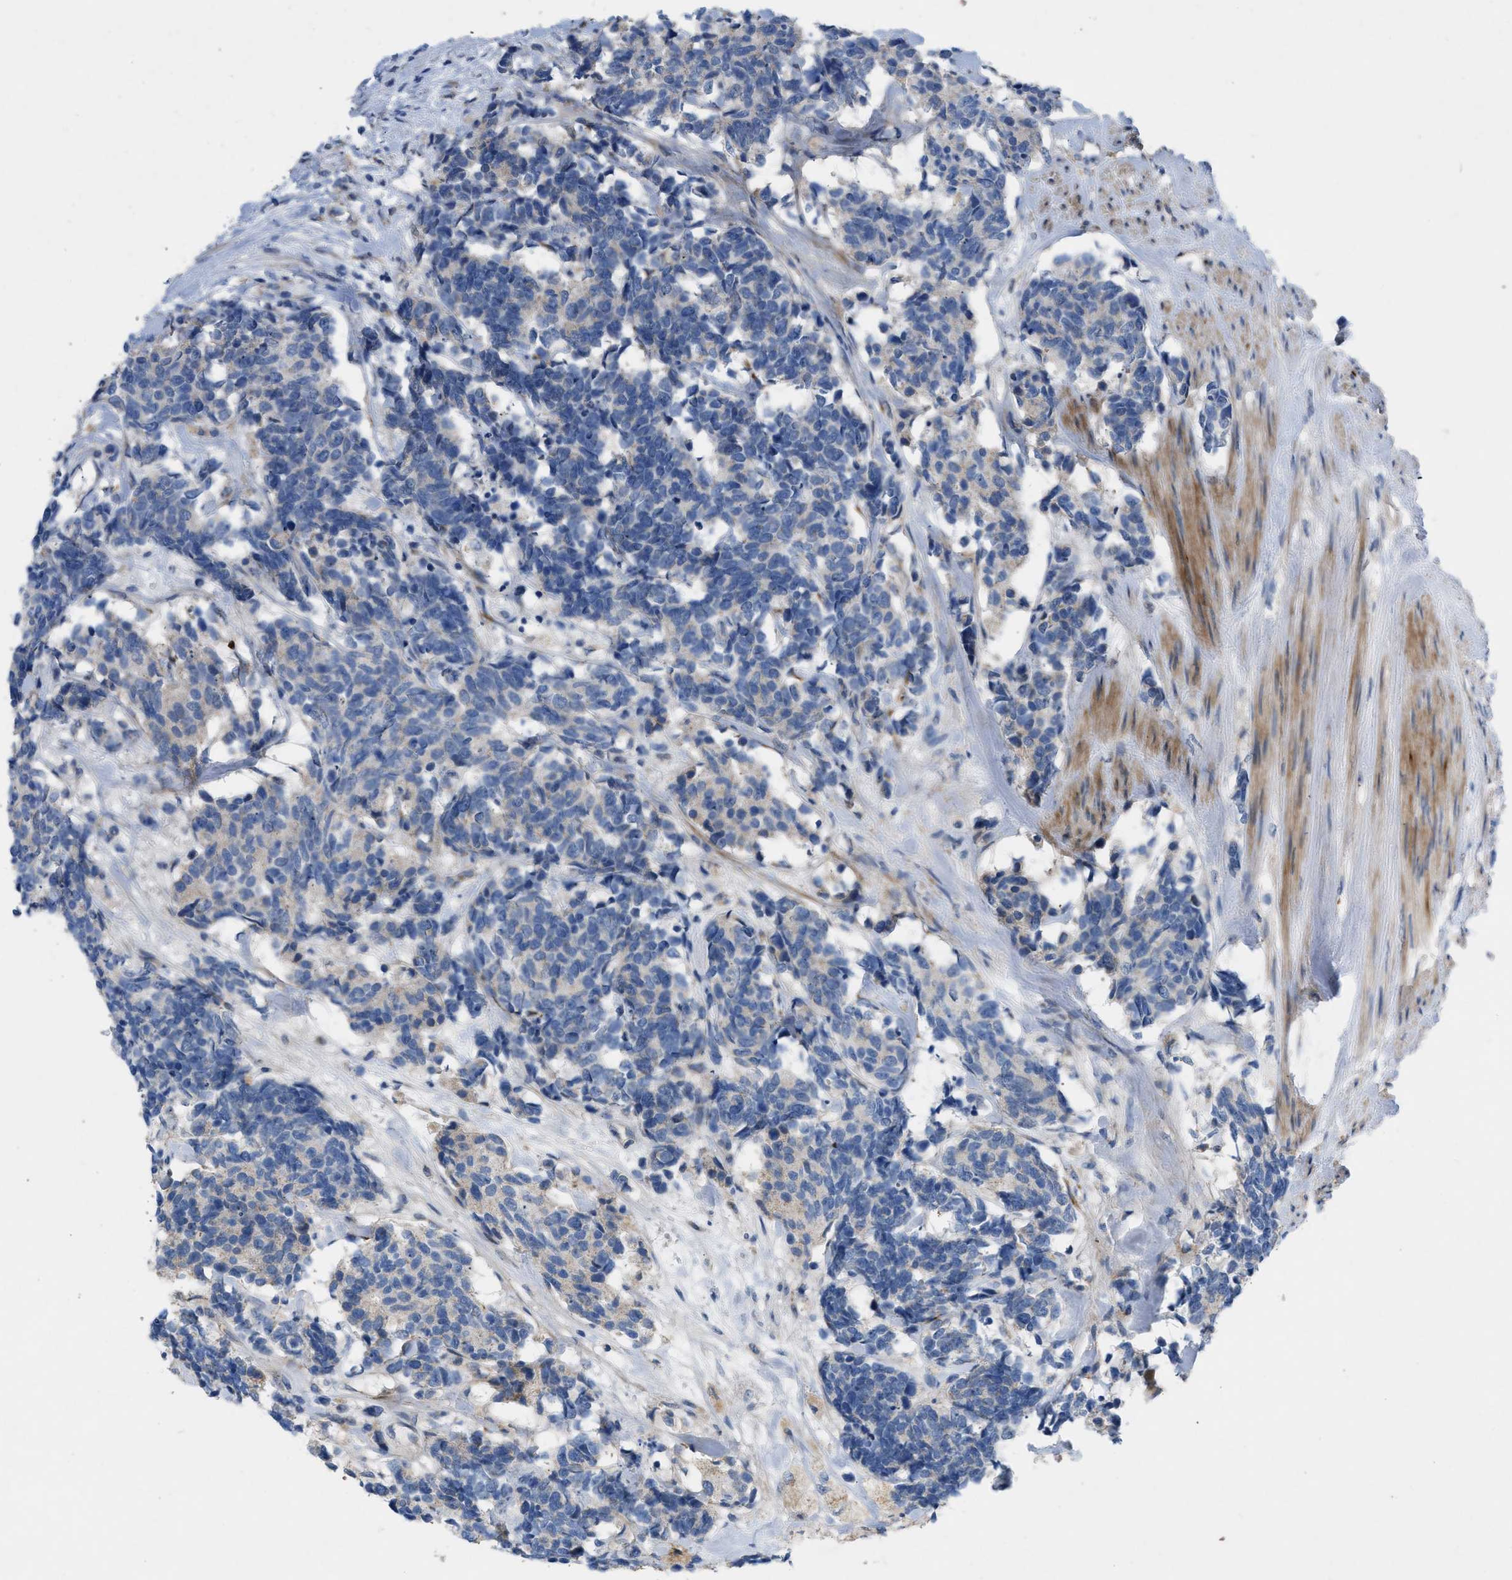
{"staining": {"intensity": "negative", "quantity": "none", "location": "none"}, "tissue": "carcinoid", "cell_type": "Tumor cells", "image_type": "cancer", "snomed": [{"axis": "morphology", "description": "Carcinoma, NOS"}, {"axis": "morphology", "description": "Carcinoid, malignant, NOS"}, {"axis": "topography", "description": "Urinary bladder"}], "caption": "Tumor cells show no significant expression in carcinoid.", "gene": "PLPPR5", "patient": {"sex": "male", "age": 57}}